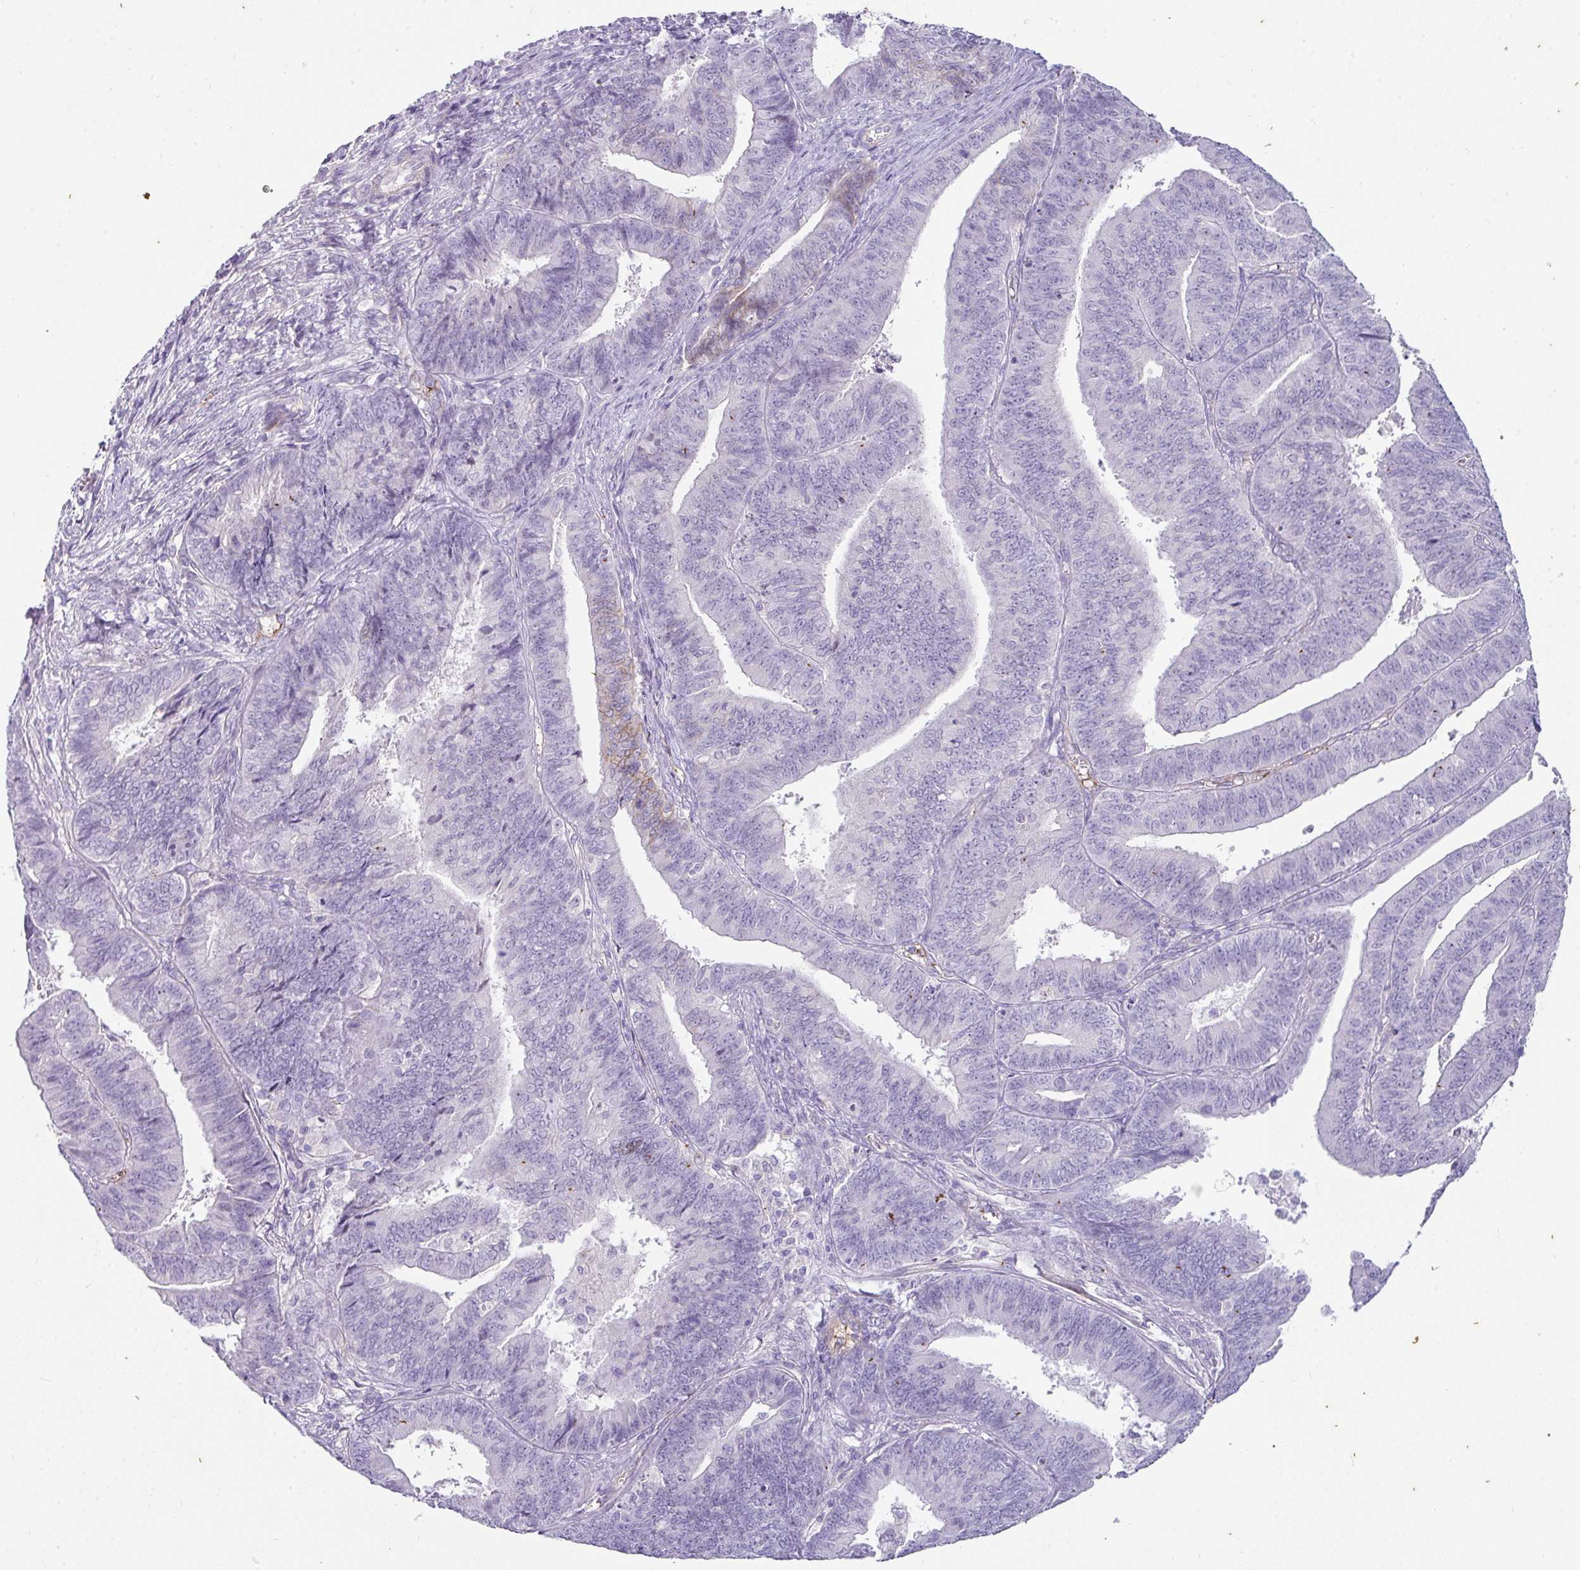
{"staining": {"intensity": "negative", "quantity": "none", "location": "none"}, "tissue": "endometrial cancer", "cell_type": "Tumor cells", "image_type": "cancer", "snomed": [{"axis": "morphology", "description": "Adenocarcinoma, NOS"}, {"axis": "topography", "description": "Endometrium"}], "caption": "There is no significant staining in tumor cells of adenocarcinoma (endometrial).", "gene": "OR52N1", "patient": {"sex": "female", "age": 73}}